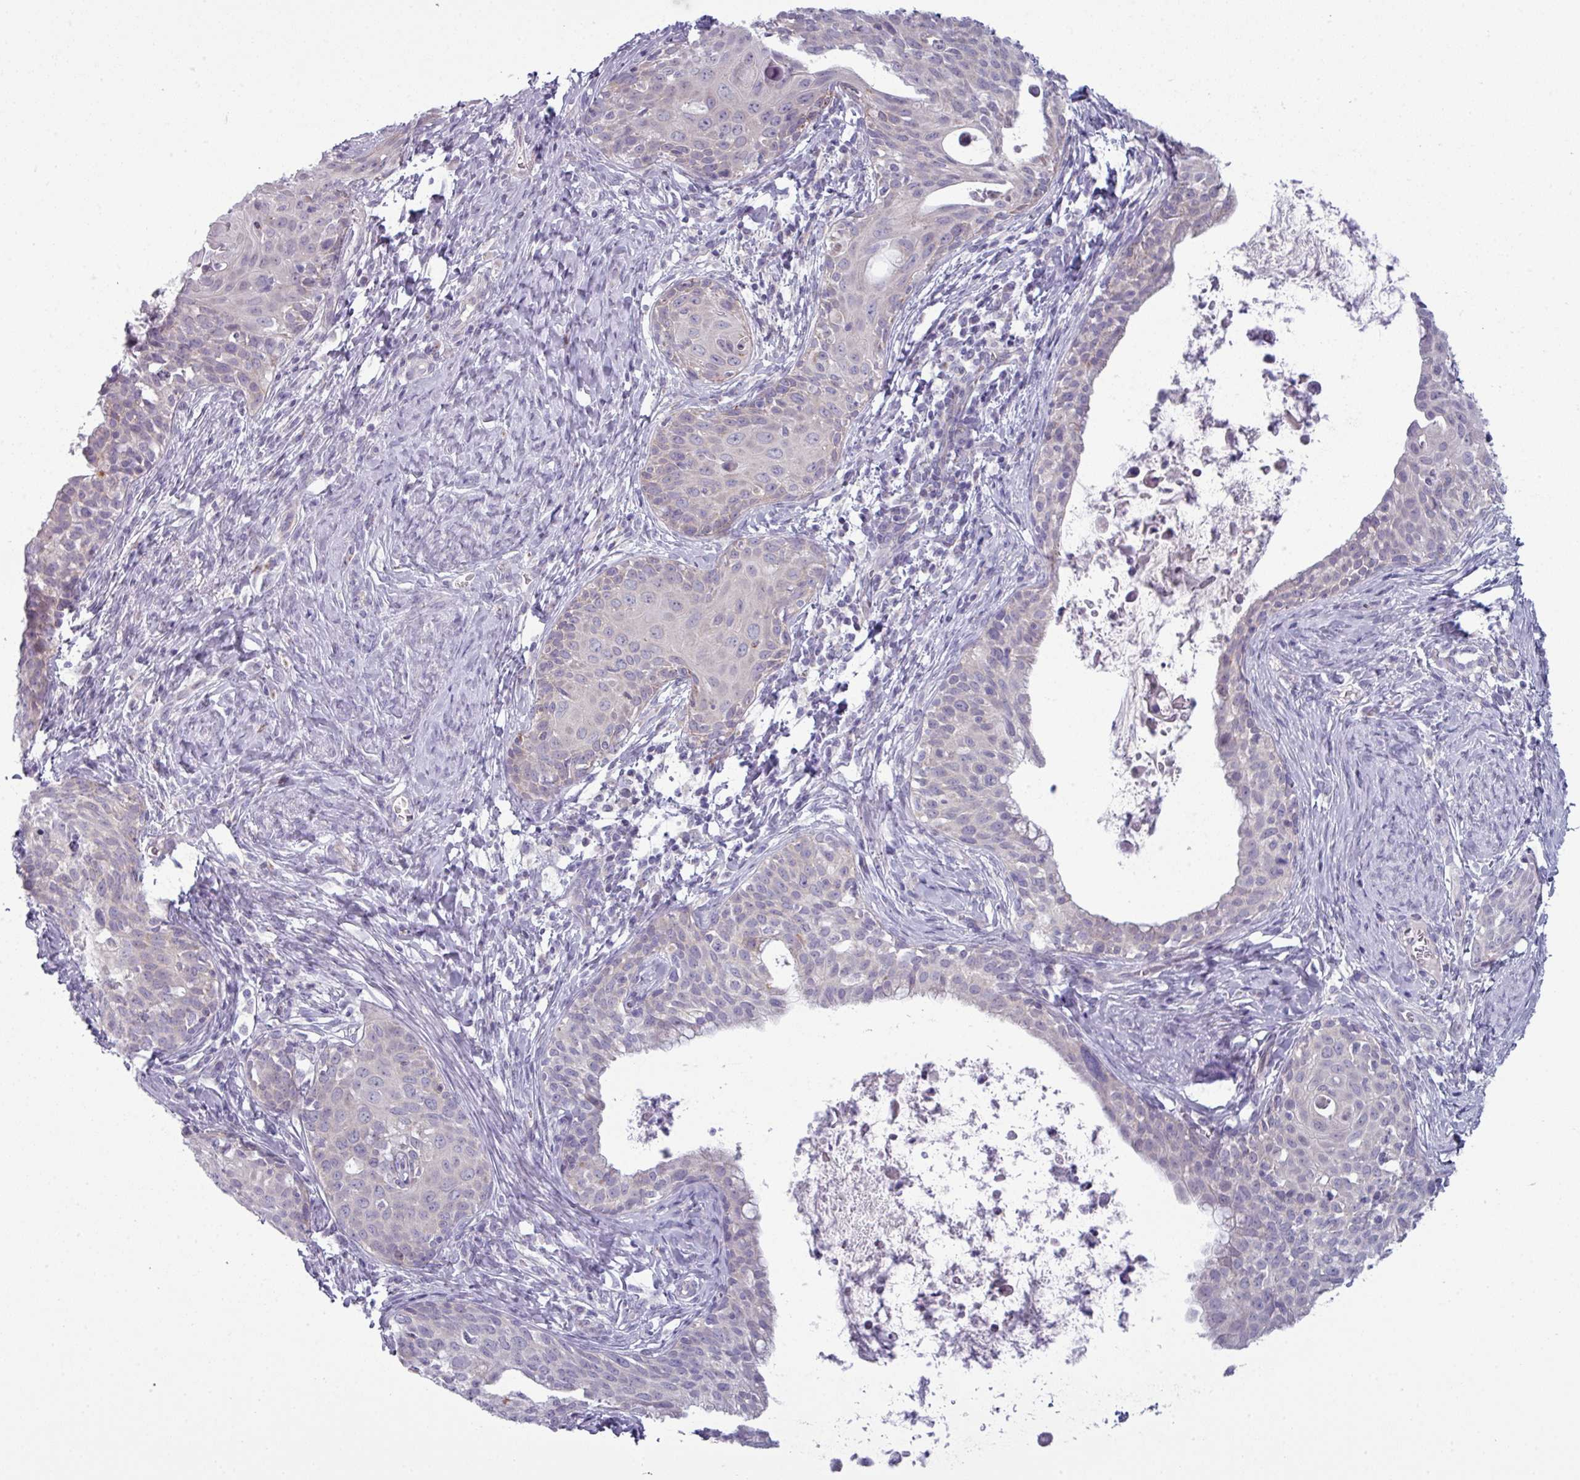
{"staining": {"intensity": "weak", "quantity": "<25%", "location": "cytoplasmic/membranous"}, "tissue": "cervical cancer", "cell_type": "Tumor cells", "image_type": "cancer", "snomed": [{"axis": "morphology", "description": "Squamous cell carcinoma, NOS"}, {"axis": "topography", "description": "Cervix"}], "caption": "Immunohistochemical staining of squamous cell carcinoma (cervical) exhibits no significant positivity in tumor cells. Nuclei are stained in blue.", "gene": "ZNF615", "patient": {"sex": "female", "age": 52}}